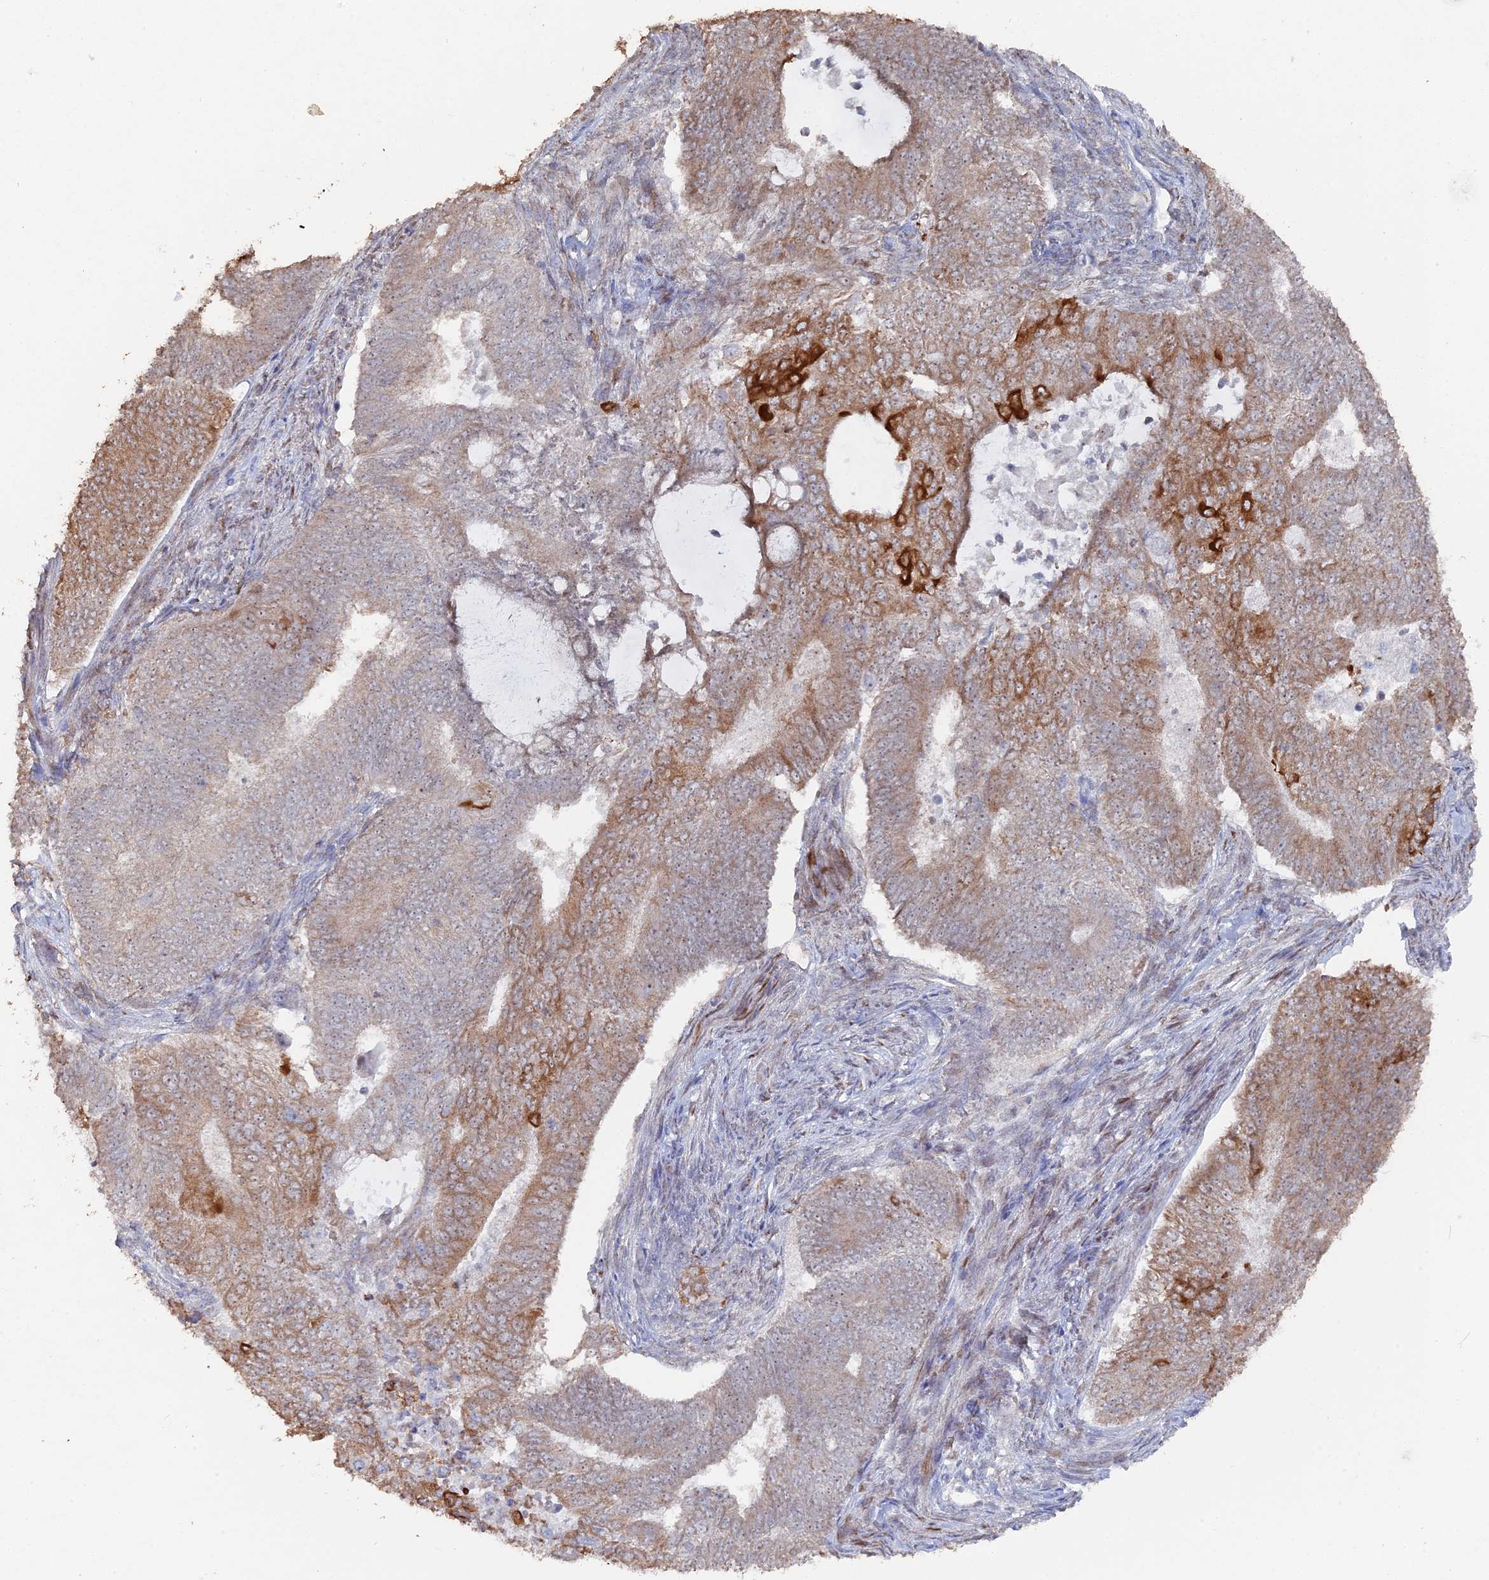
{"staining": {"intensity": "strong", "quantity": "<25%", "location": "cytoplasmic/membranous"}, "tissue": "endometrial cancer", "cell_type": "Tumor cells", "image_type": "cancer", "snomed": [{"axis": "morphology", "description": "Adenocarcinoma, NOS"}, {"axis": "topography", "description": "Endometrium"}], "caption": "IHC micrograph of human endometrial cancer (adenocarcinoma) stained for a protein (brown), which reveals medium levels of strong cytoplasmic/membranous expression in approximately <25% of tumor cells.", "gene": "SEMG2", "patient": {"sex": "female", "age": 62}}